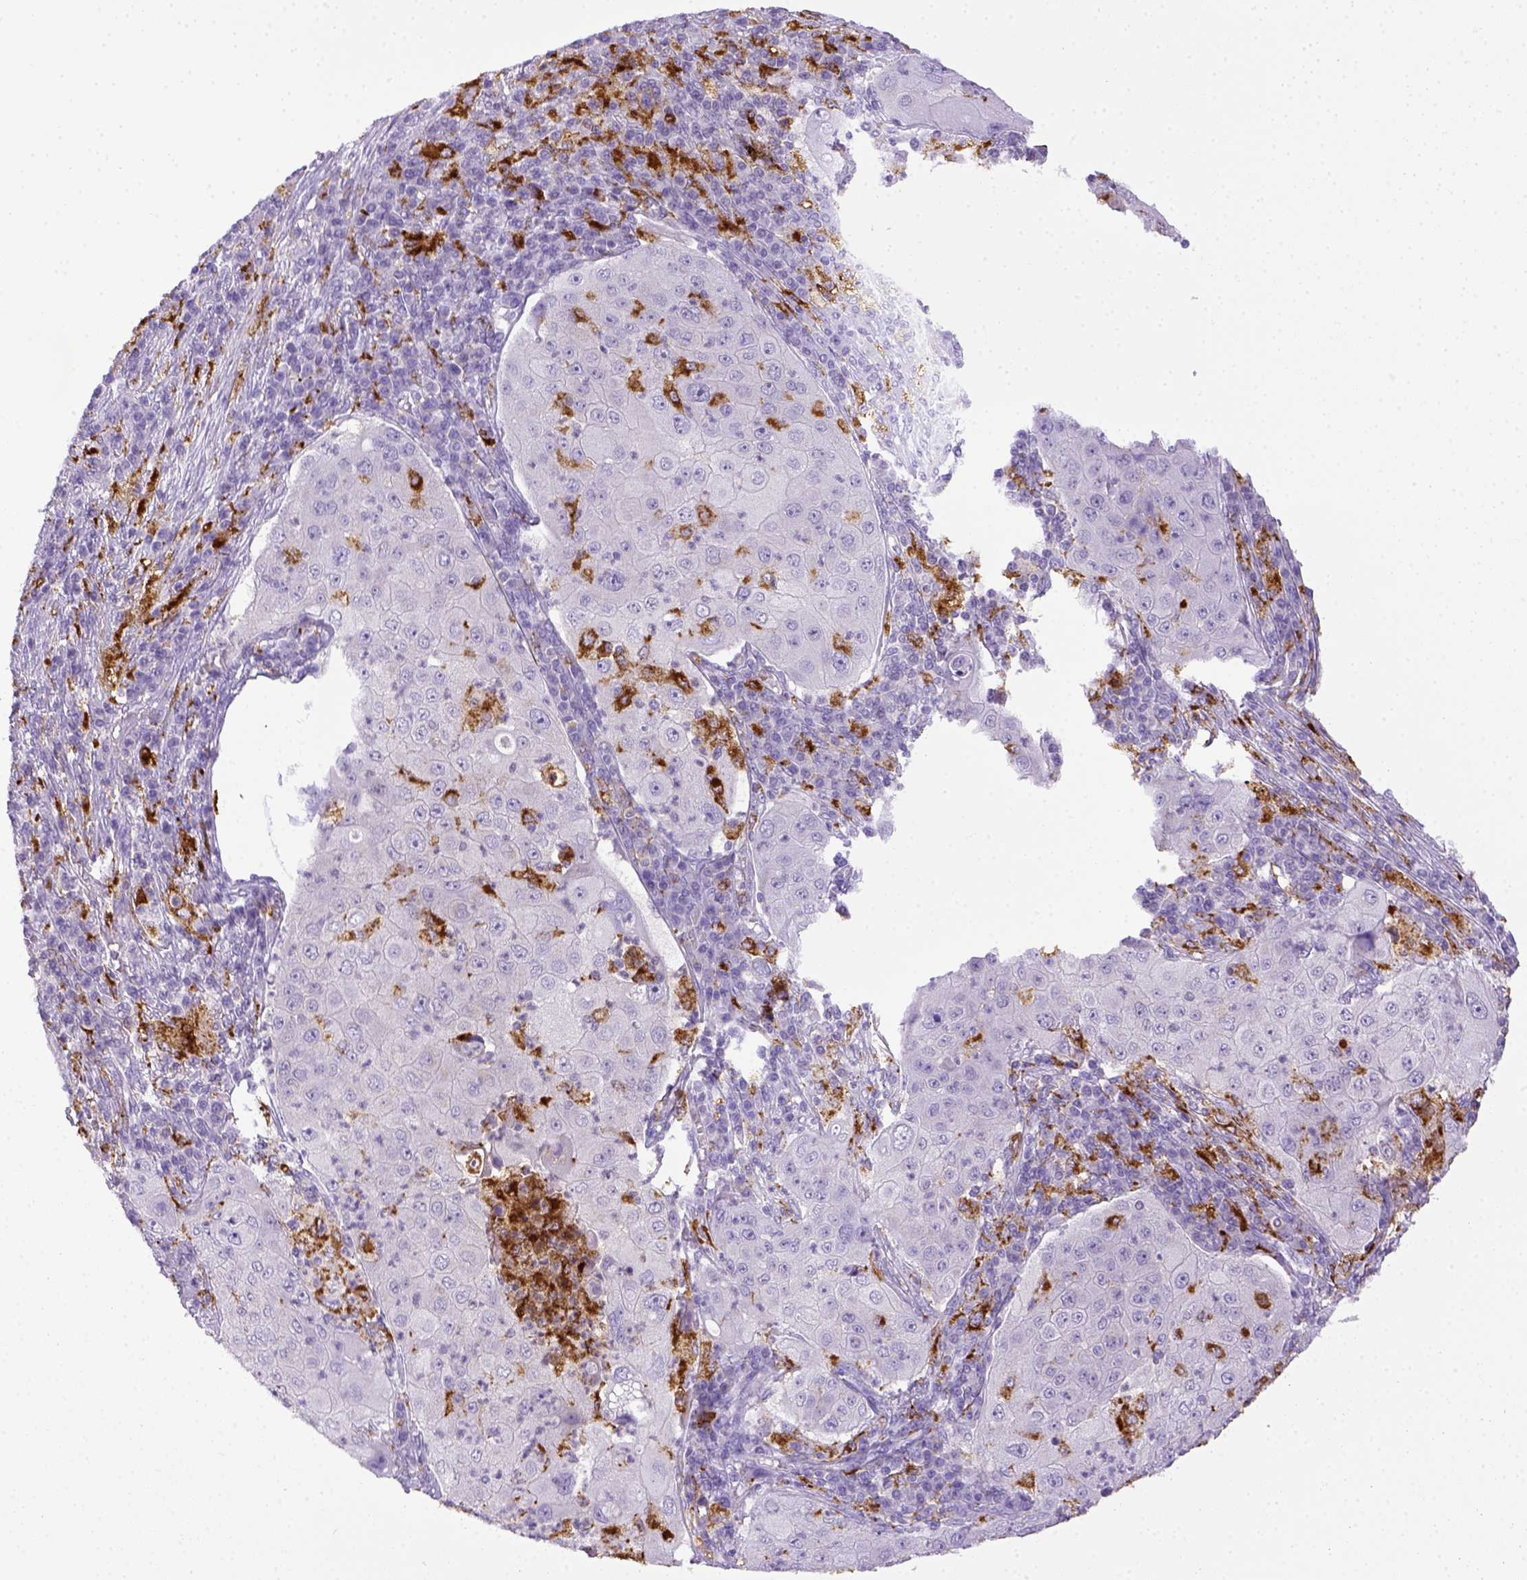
{"staining": {"intensity": "negative", "quantity": "none", "location": "none"}, "tissue": "lung cancer", "cell_type": "Tumor cells", "image_type": "cancer", "snomed": [{"axis": "morphology", "description": "Squamous cell carcinoma, NOS"}, {"axis": "topography", "description": "Lung"}], "caption": "IHC of squamous cell carcinoma (lung) shows no positivity in tumor cells. (Stains: DAB IHC with hematoxylin counter stain, Microscopy: brightfield microscopy at high magnification).", "gene": "CD68", "patient": {"sex": "female", "age": 59}}